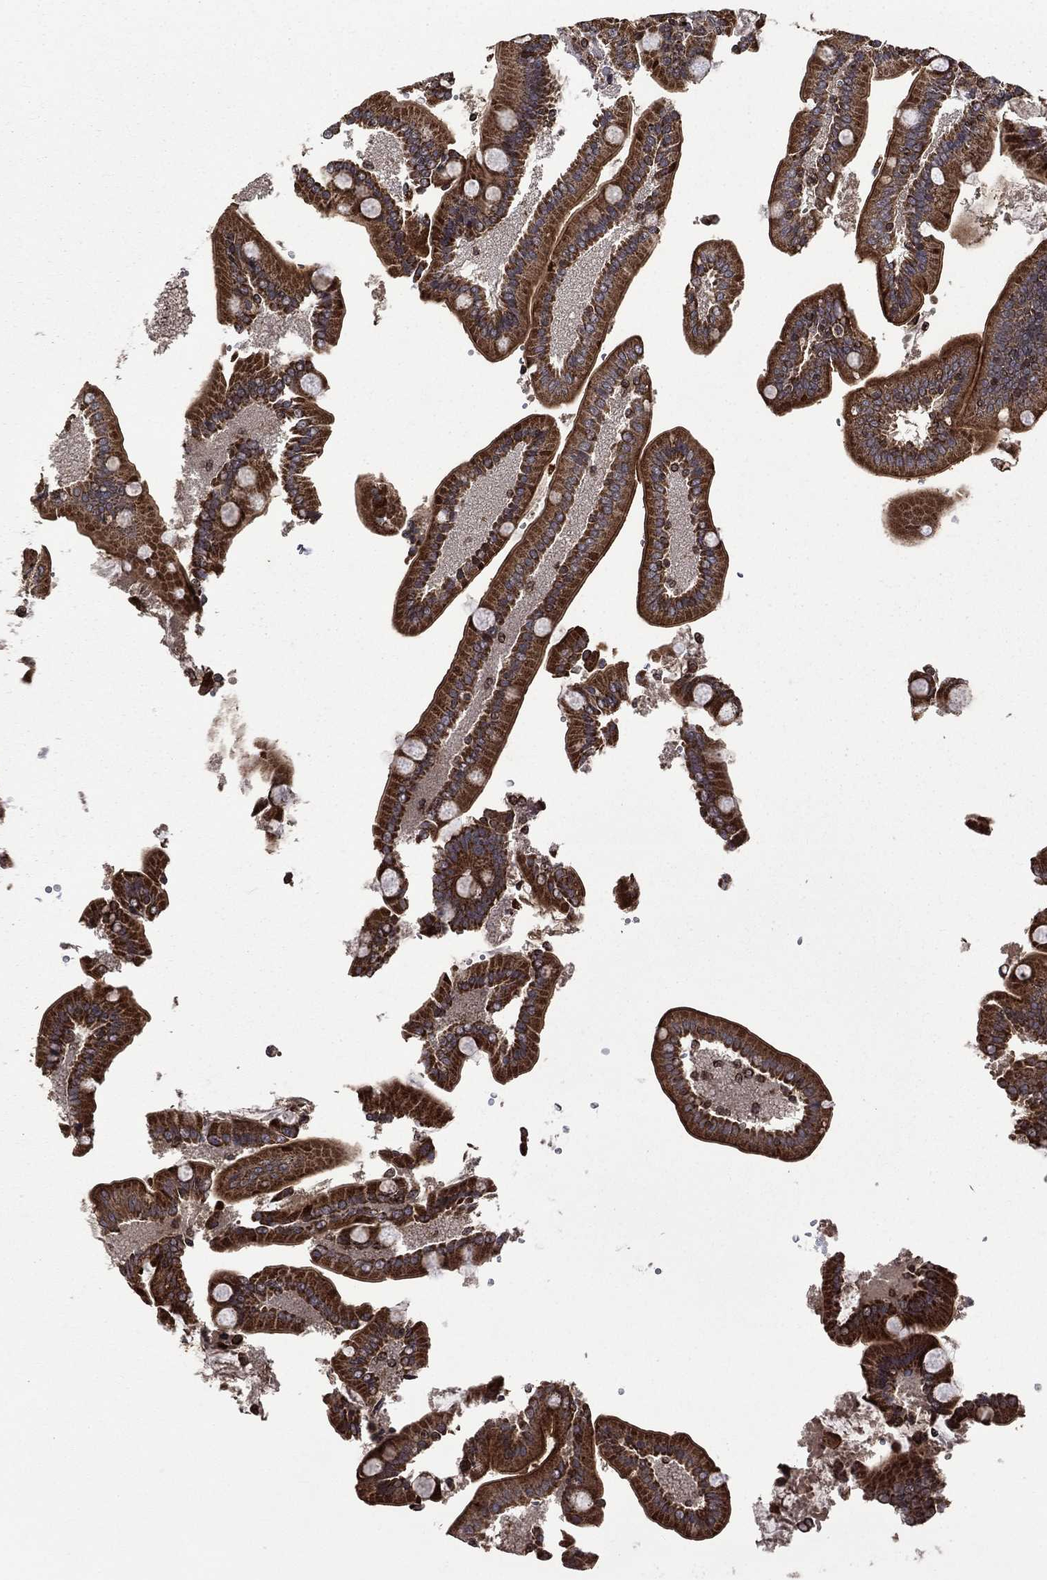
{"staining": {"intensity": "strong", "quantity": ">75%", "location": "cytoplasmic/membranous"}, "tissue": "duodenum", "cell_type": "Glandular cells", "image_type": "normal", "snomed": [{"axis": "morphology", "description": "Normal tissue, NOS"}, {"axis": "topography", "description": "Duodenum"}], "caption": "Protein staining of benign duodenum shows strong cytoplasmic/membranous expression in about >75% of glandular cells. The protein of interest is shown in brown color, while the nuclei are stained blue.", "gene": "GIMAP6", "patient": {"sex": "female", "age": 62}}